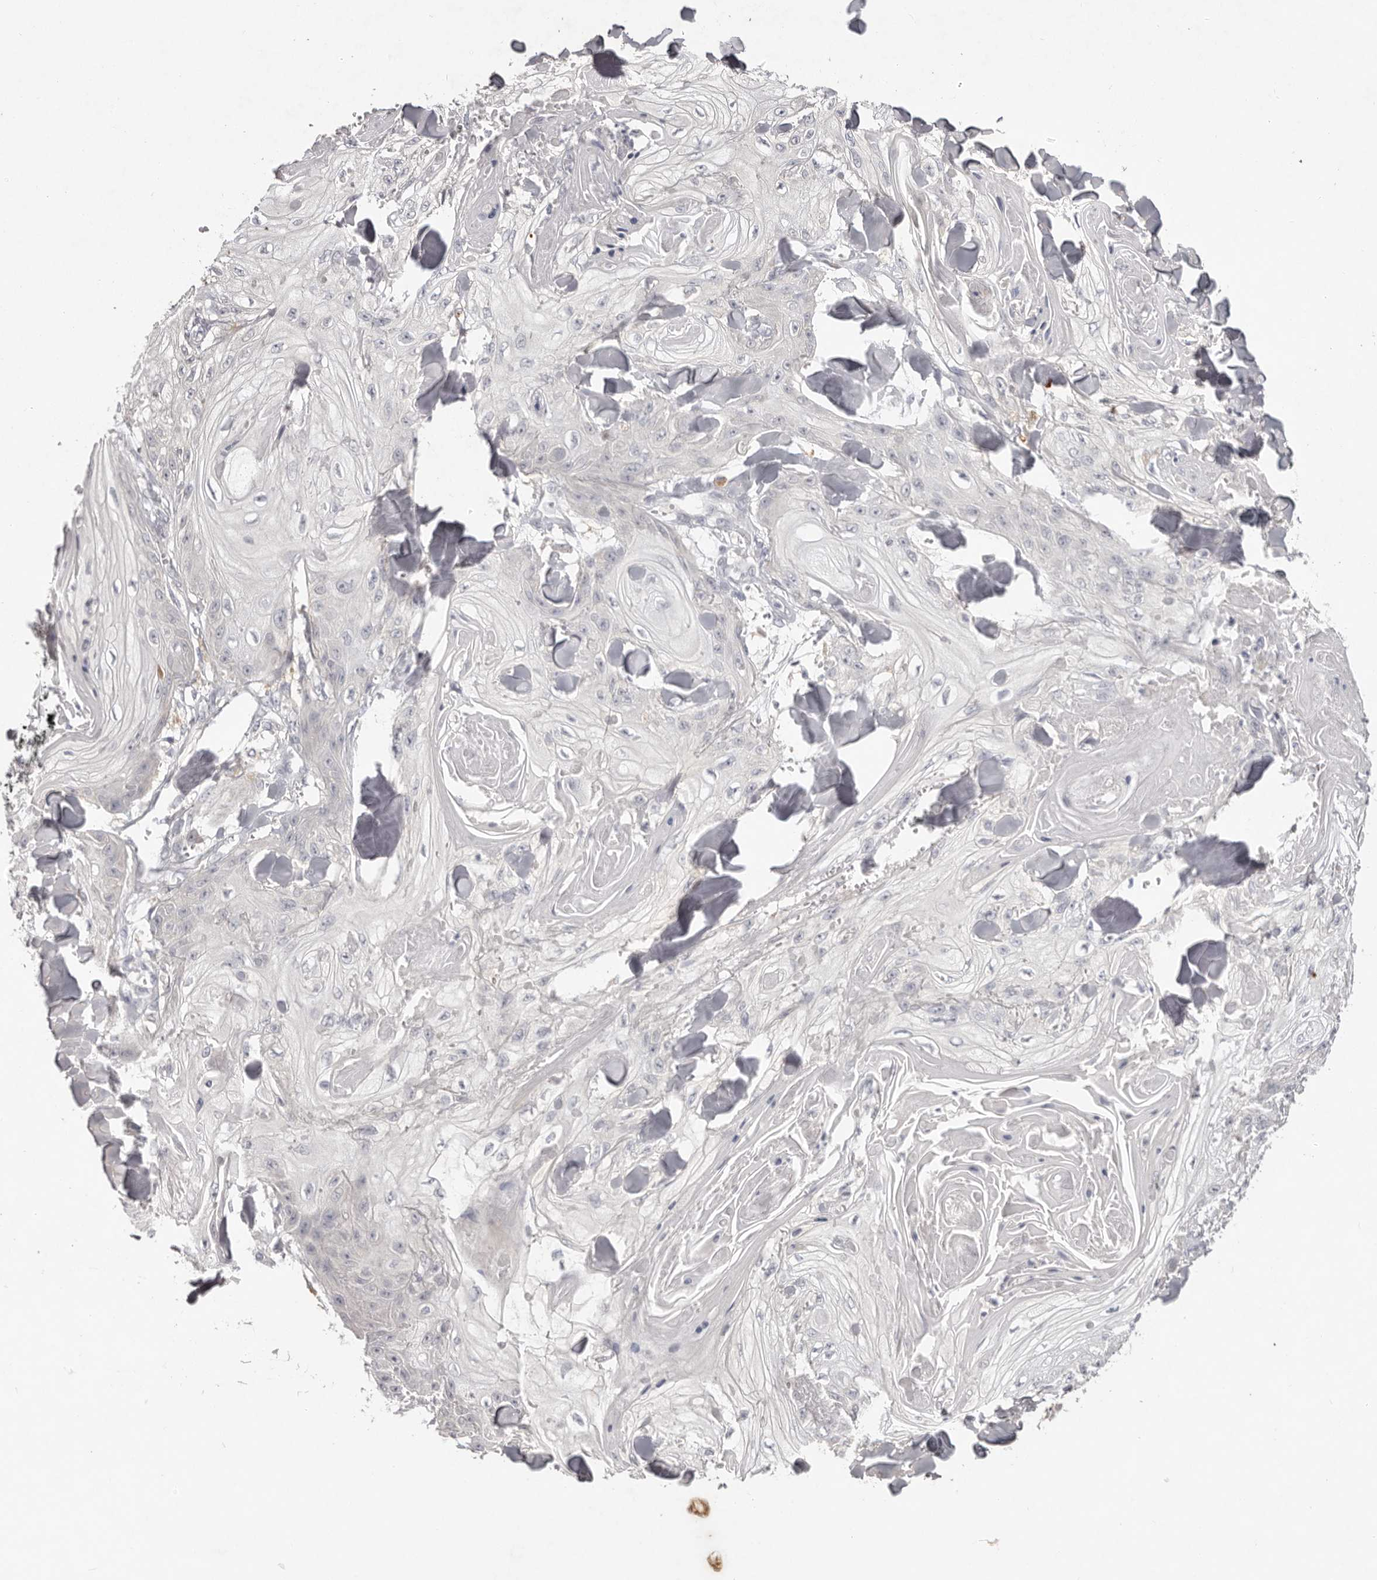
{"staining": {"intensity": "negative", "quantity": "none", "location": "none"}, "tissue": "skin cancer", "cell_type": "Tumor cells", "image_type": "cancer", "snomed": [{"axis": "morphology", "description": "Squamous cell carcinoma, NOS"}, {"axis": "topography", "description": "Skin"}], "caption": "The photomicrograph reveals no staining of tumor cells in skin cancer (squamous cell carcinoma).", "gene": "SCUBE2", "patient": {"sex": "male", "age": 74}}